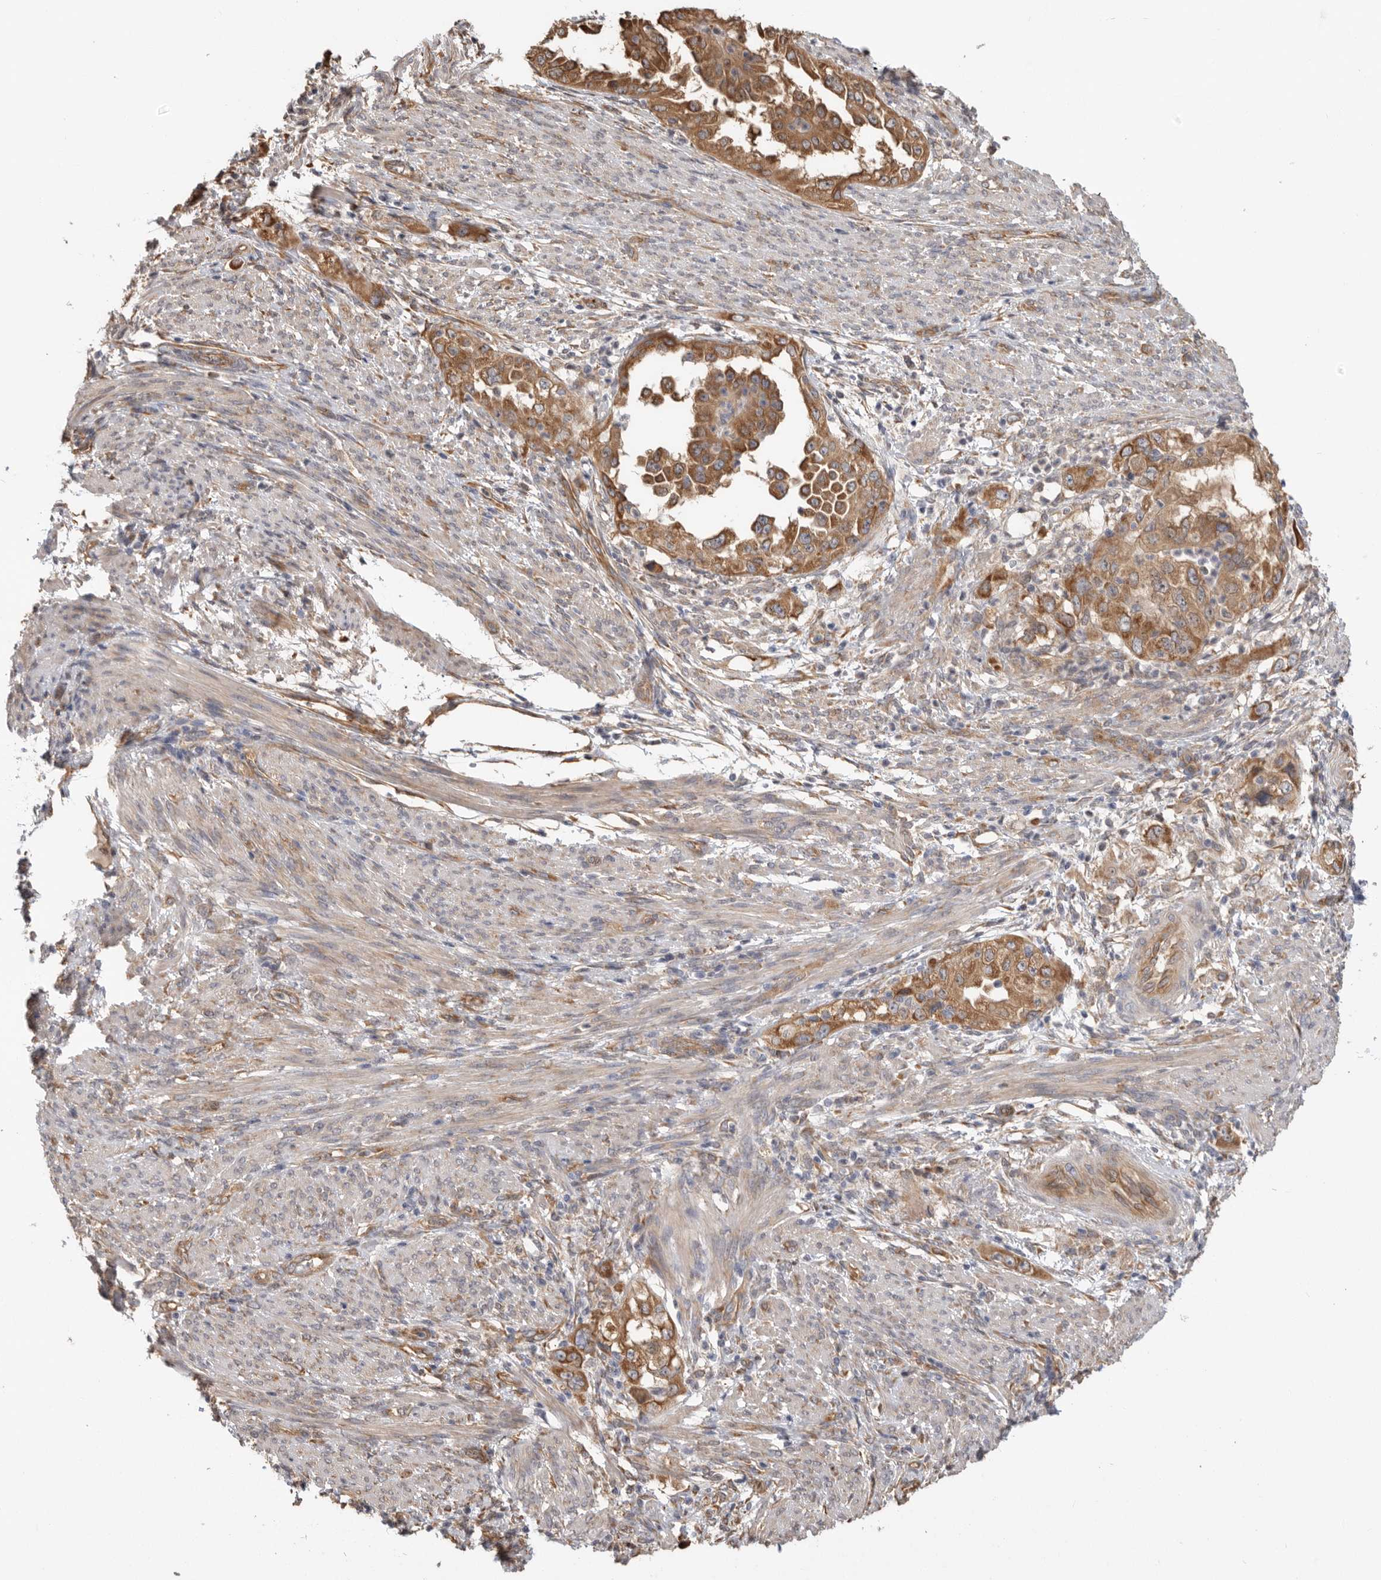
{"staining": {"intensity": "moderate", "quantity": ">75%", "location": "cytoplasmic/membranous"}, "tissue": "endometrial cancer", "cell_type": "Tumor cells", "image_type": "cancer", "snomed": [{"axis": "morphology", "description": "Adenocarcinoma, NOS"}, {"axis": "topography", "description": "Endometrium"}], "caption": "This image displays IHC staining of human endometrial cancer, with medium moderate cytoplasmic/membranous expression in about >75% of tumor cells.", "gene": "CDC42BPB", "patient": {"sex": "female", "age": 85}}